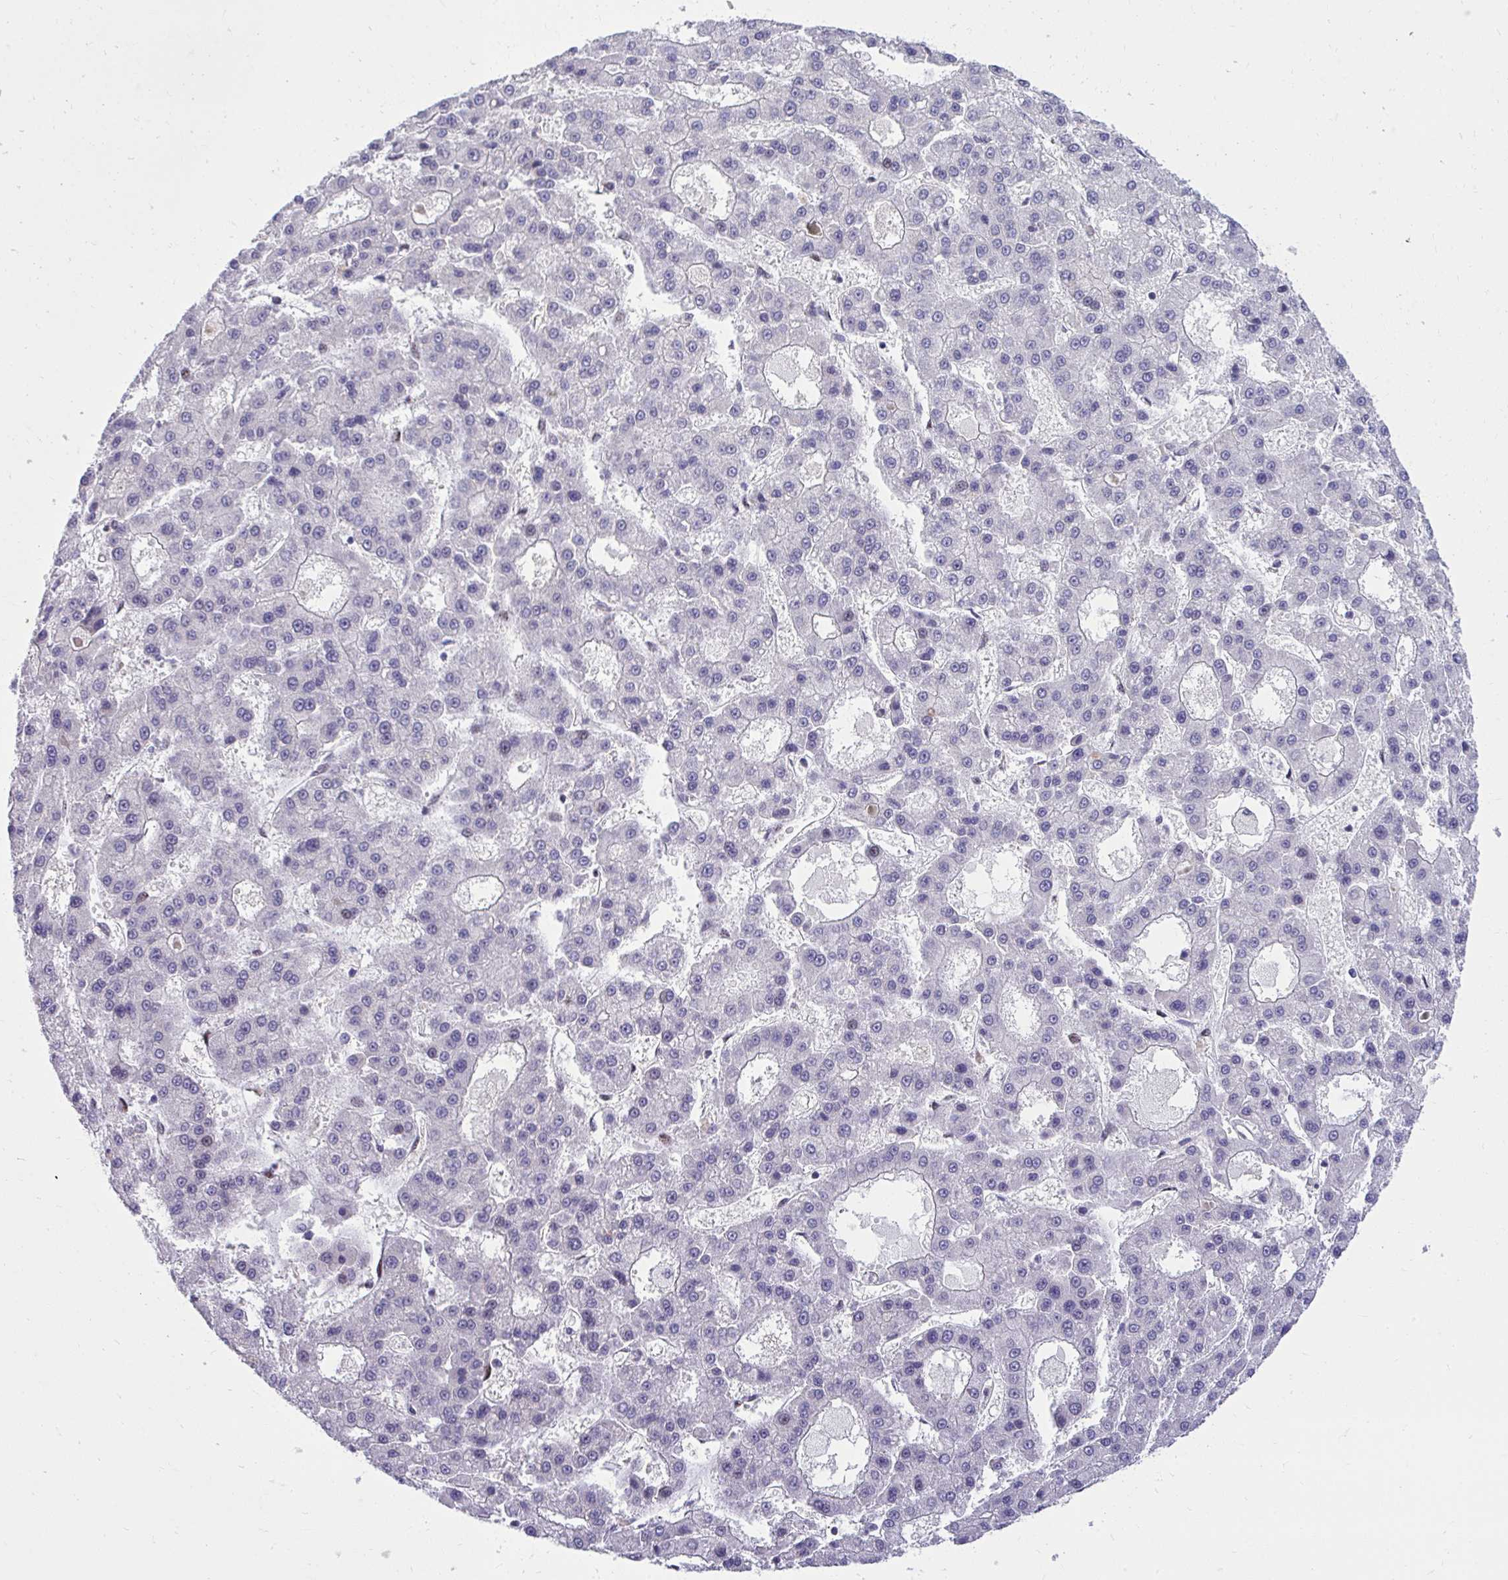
{"staining": {"intensity": "negative", "quantity": "none", "location": "none"}, "tissue": "liver cancer", "cell_type": "Tumor cells", "image_type": "cancer", "snomed": [{"axis": "morphology", "description": "Carcinoma, Hepatocellular, NOS"}, {"axis": "topography", "description": "Liver"}], "caption": "Liver cancer stained for a protein using immunohistochemistry (IHC) shows no expression tumor cells.", "gene": "HOXA4", "patient": {"sex": "male", "age": 70}}